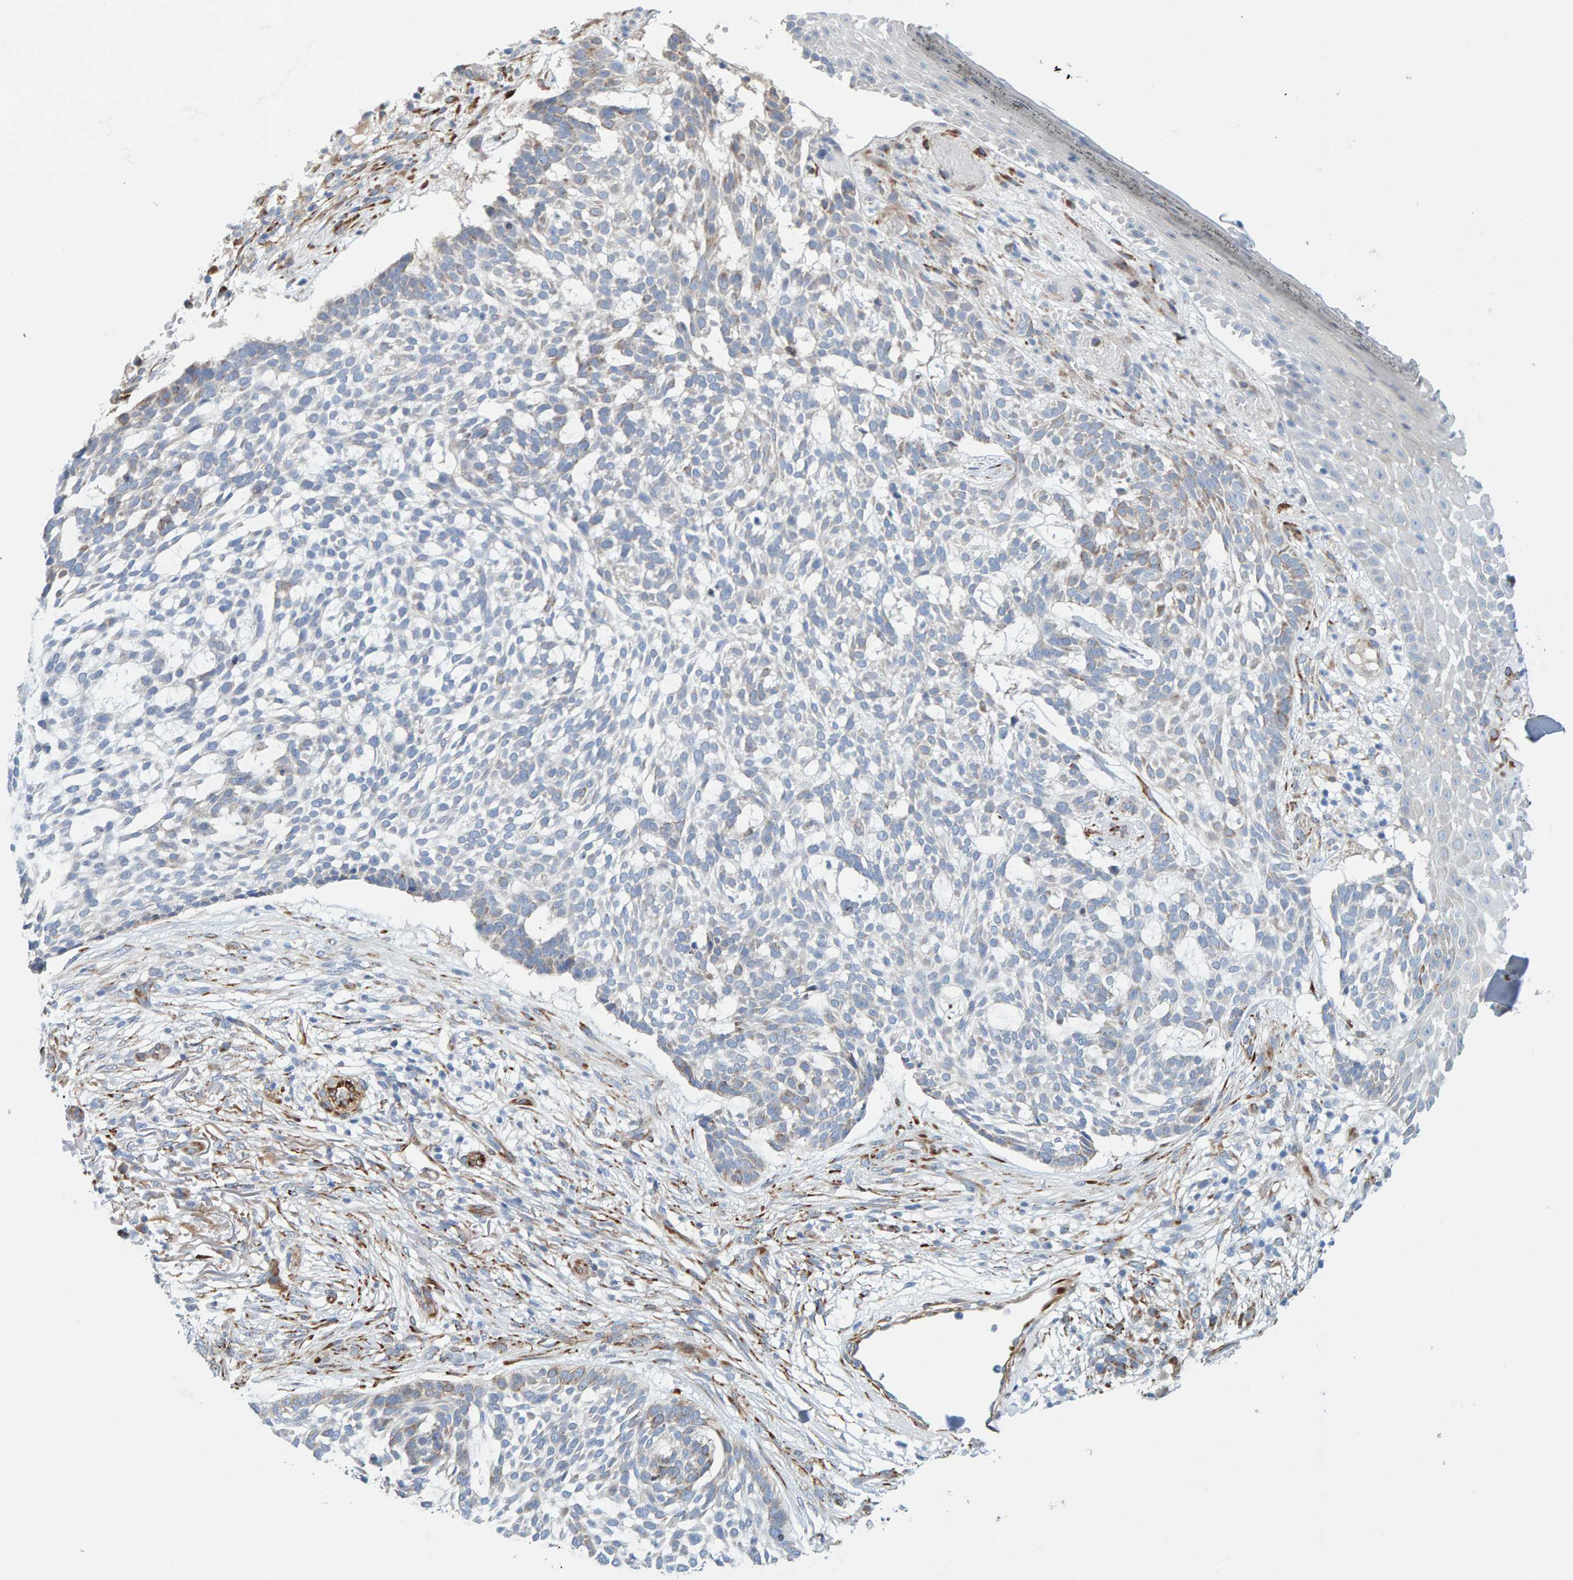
{"staining": {"intensity": "weak", "quantity": "<25%", "location": "cytoplasmic/membranous"}, "tissue": "skin cancer", "cell_type": "Tumor cells", "image_type": "cancer", "snomed": [{"axis": "morphology", "description": "Basal cell carcinoma"}, {"axis": "topography", "description": "Skin"}], "caption": "Tumor cells are negative for protein expression in human skin cancer (basal cell carcinoma). Nuclei are stained in blue.", "gene": "MMP16", "patient": {"sex": "female", "age": 64}}